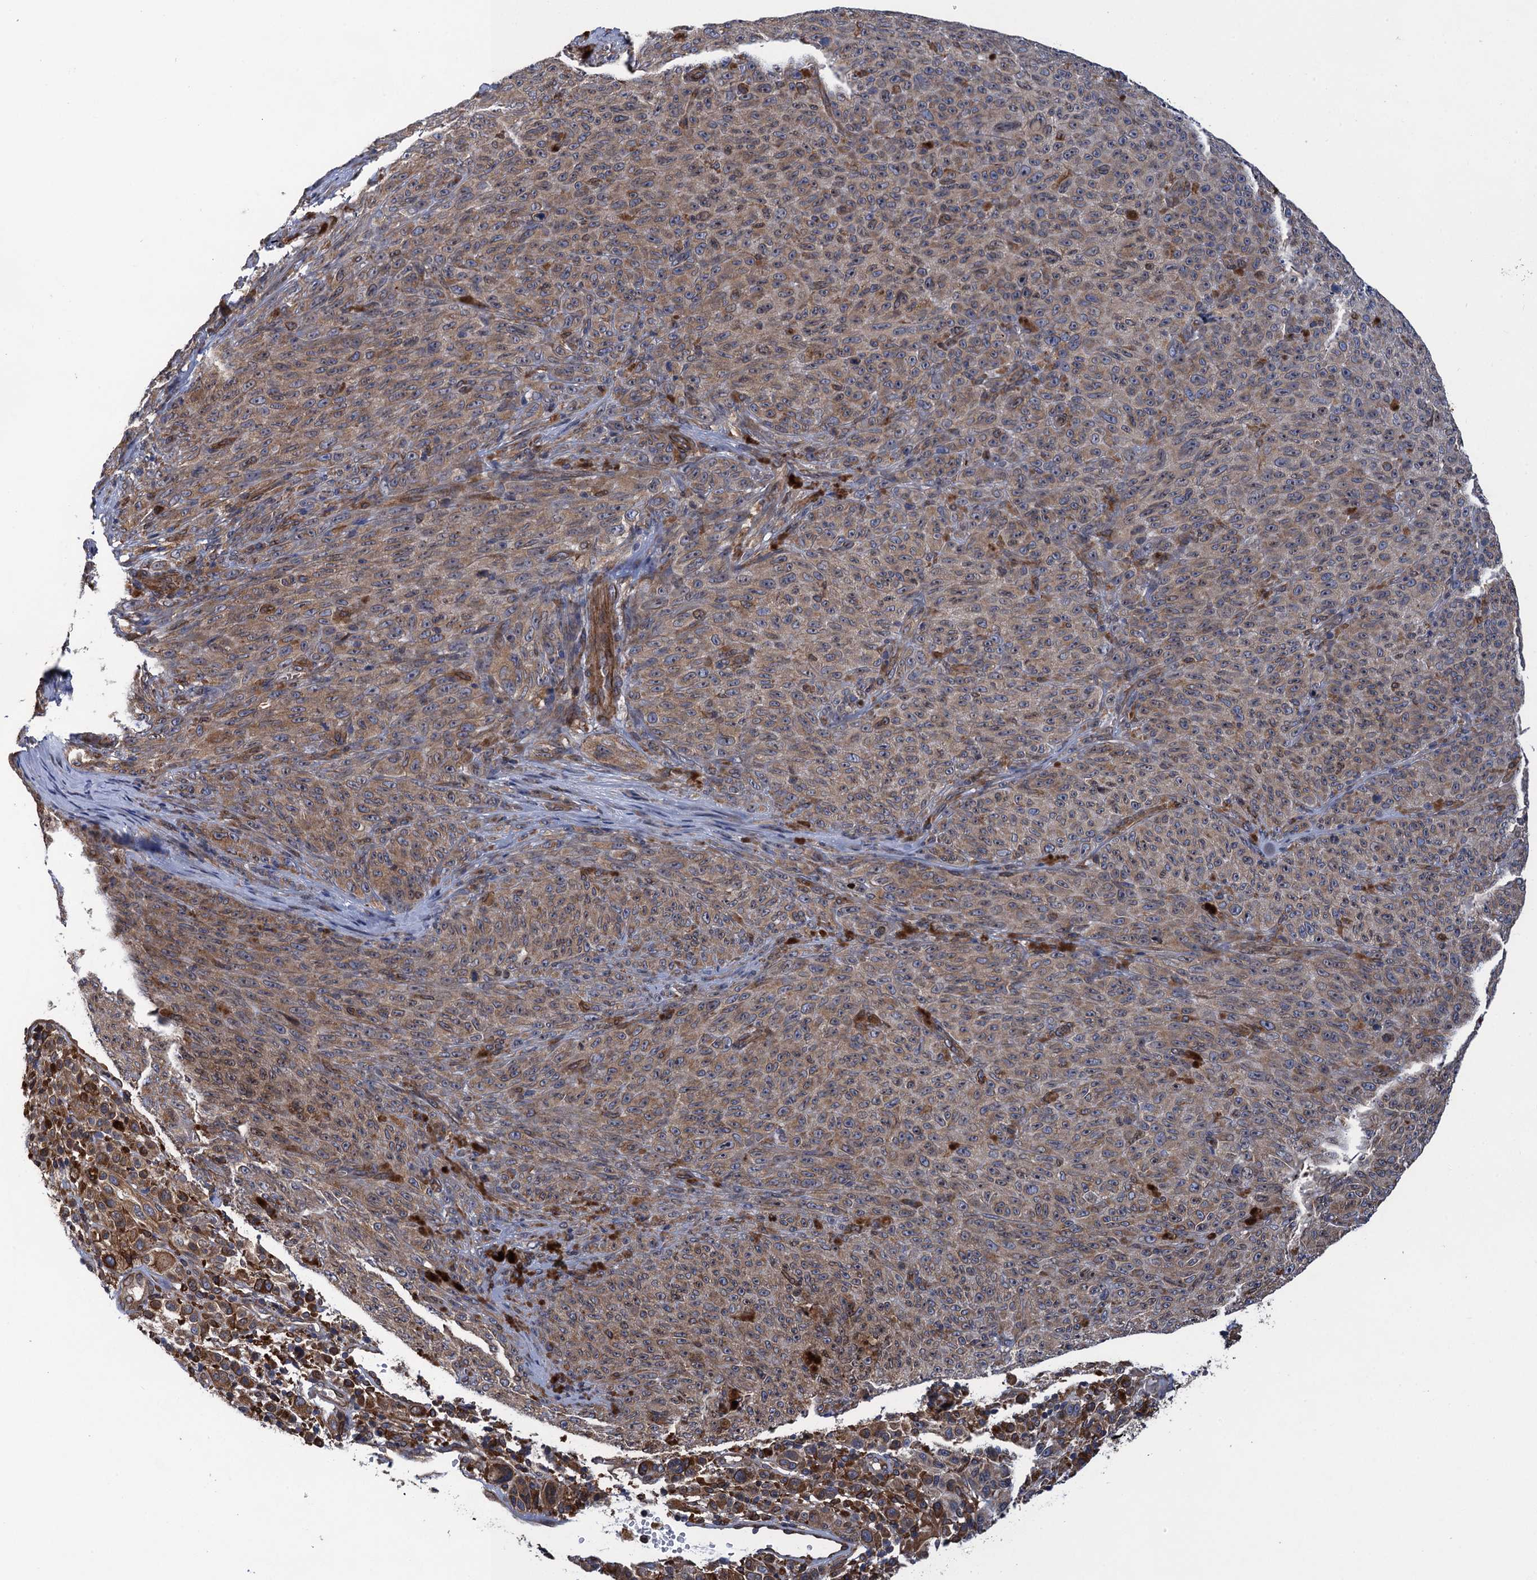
{"staining": {"intensity": "moderate", "quantity": ">75%", "location": "cytoplasmic/membranous"}, "tissue": "melanoma", "cell_type": "Tumor cells", "image_type": "cancer", "snomed": [{"axis": "morphology", "description": "Malignant melanoma, NOS"}, {"axis": "topography", "description": "Skin"}], "caption": "Immunohistochemical staining of human malignant melanoma shows medium levels of moderate cytoplasmic/membranous staining in approximately >75% of tumor cells.", "gene": "ARMC5", "patient": {"sex": "female", "age": 82}}